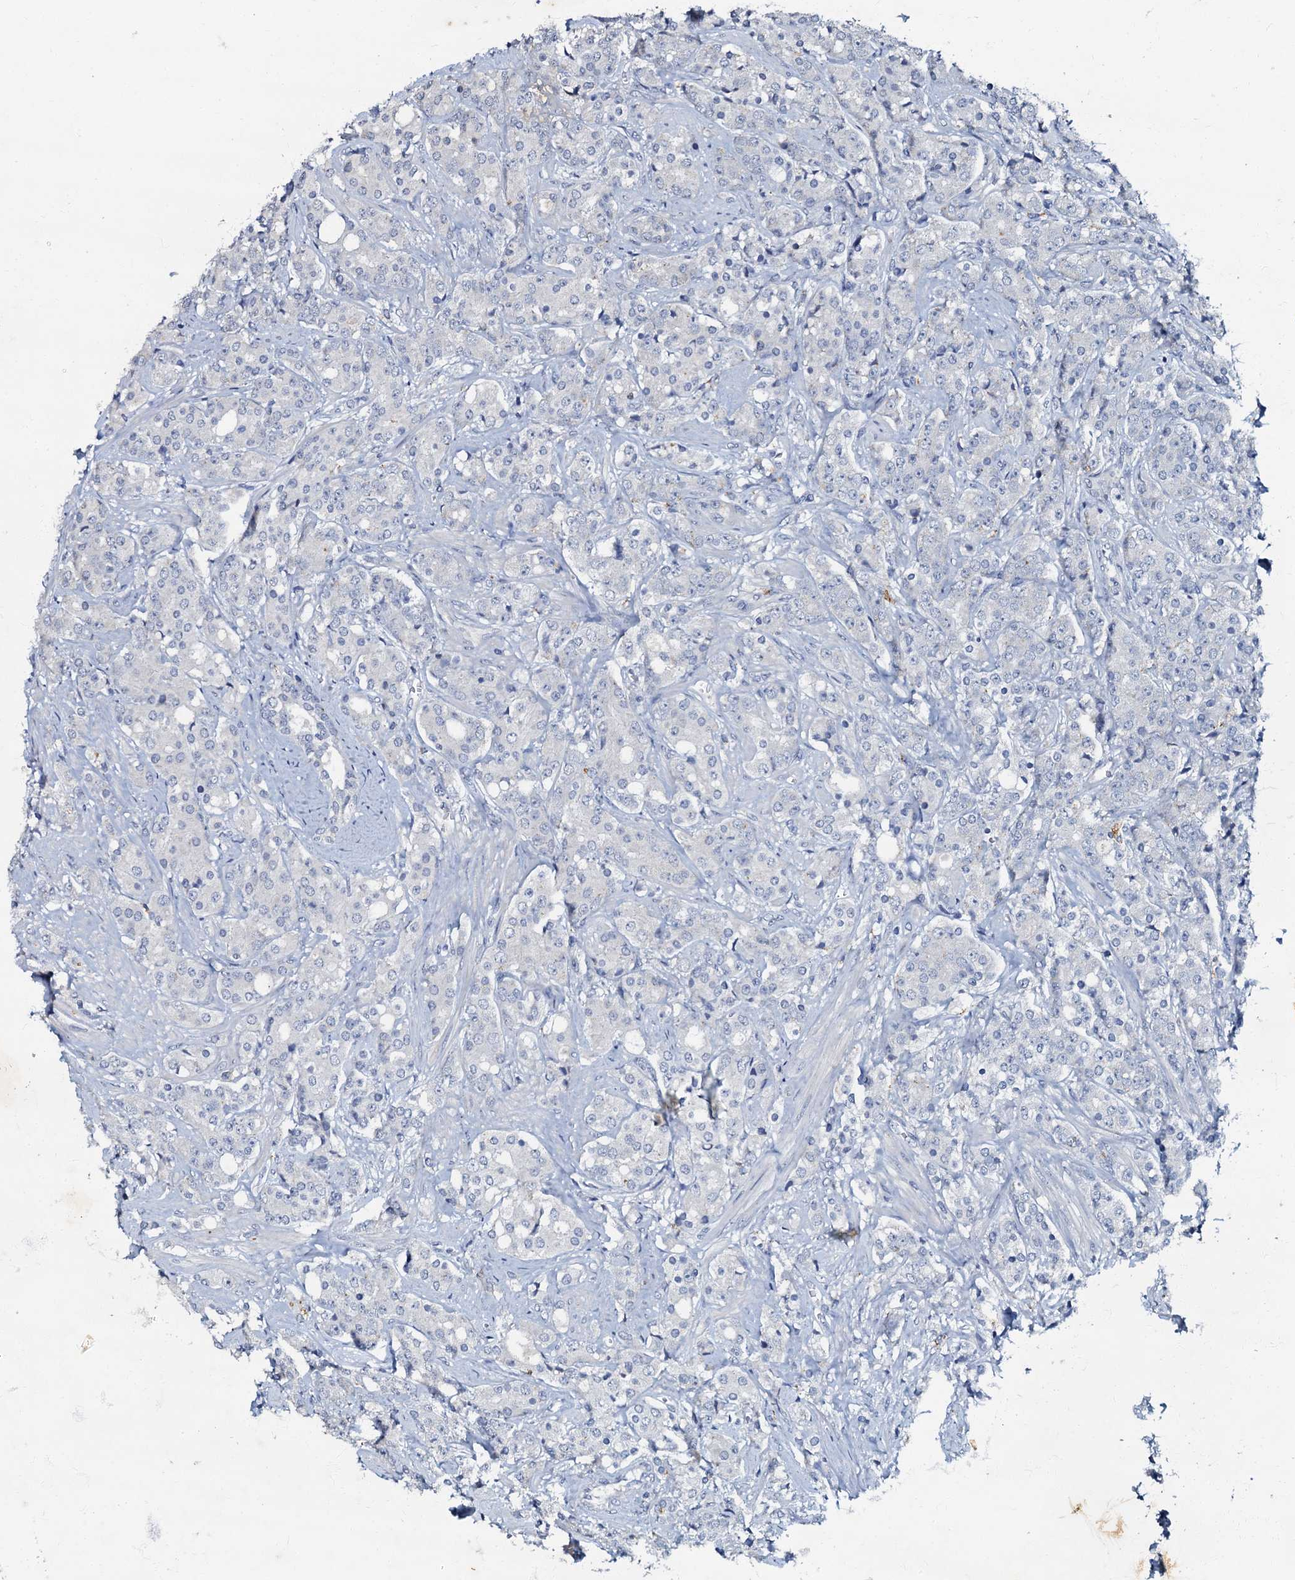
{"staining": {"intensity": "negative", "quantity": "none", "location": "none"}, "tissue": "prostate cancer", "cell_type": "Tumor cells", "image_type": "cancer", "snomed": [{"axis": "morphology", "description": "Adenocarcinoma, High grade"}, {"axis": "topography", "description": "Prostate"}], "caption": "This is a photomicrograph of immunohistochemistry (IHC) staining of high-grade adenocarcinoma (prostate), which shows no staining in tumor cells. (DAB immunohistochemistry (IHC), high magnification).", "gene": "OLAH", "patient": {"sex": "male", "age": 62}}